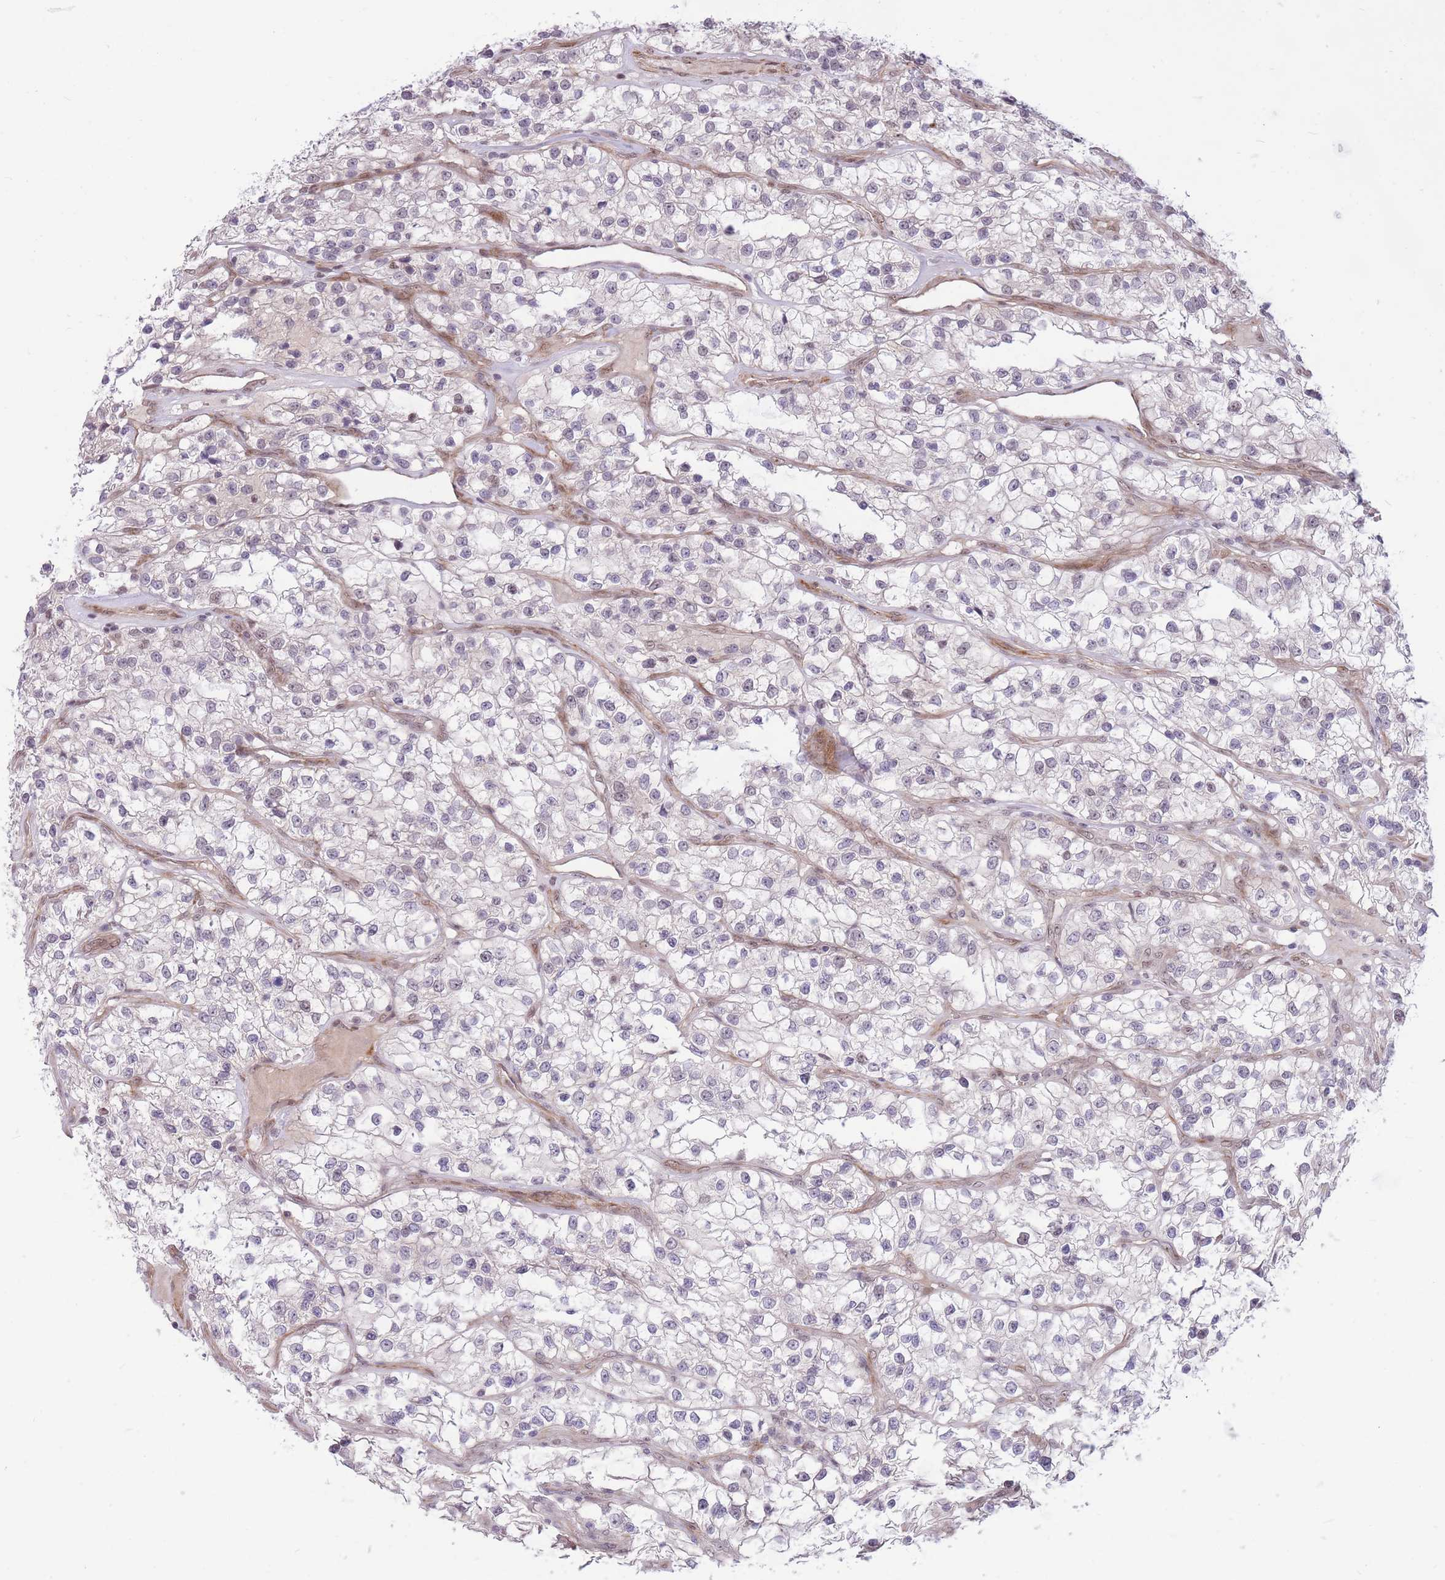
{"staining": {"intensity": "negative", "quantity": "none", "location": "none"}, "tissue": "renal cancer", "cell_type": "Tumor cells", "image_type": "cancer", "snomed": [{"axis": "morphology", "description": "Adenocarcinoma, NOS"}, {"axis": "topography", "description": "Kidney"}], "caption": "Immunohistochemistry micrograph of human renal cancer stained for a protein (brown), which displays no positivity in tumor cells.", "gene": "ERCC2", "patient": {"sex": "female", "age": 57}}